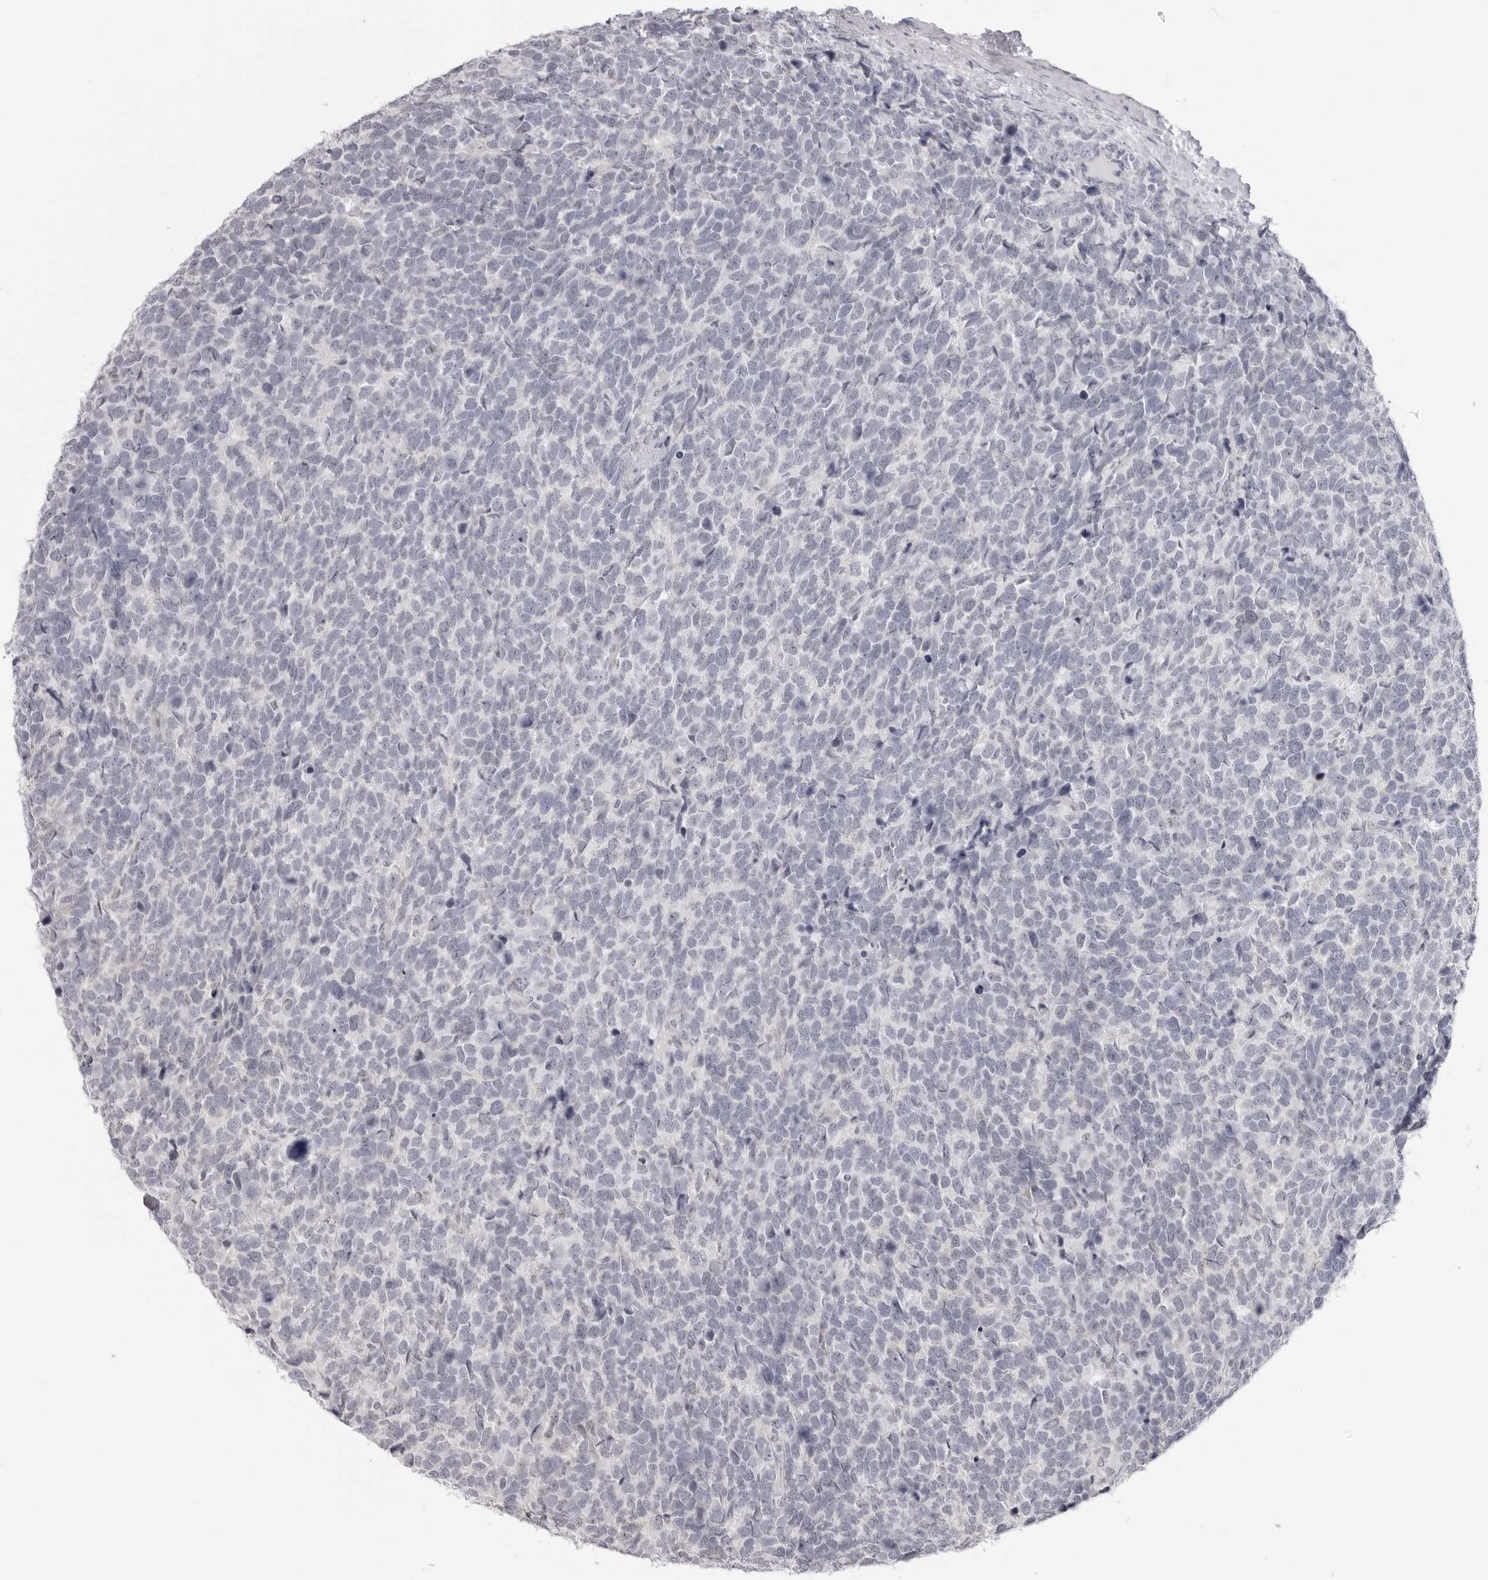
{"staining": {"intensity": "negative", "quantity": "none", "location": "none"}, "tissue": "urothelial cancer", "cell_type": "Tumor cells", "image_type": "cancer", "snomed": [{"axis": "morphology", "description": "Urothelial carcinoma, High grade"}, {"axis": "topography", "description": "Urinary bladder"}], "caption": "IHC micrograph of urothelial cancer stained for a protein (brown), which shows no staining in tumor cells.", "gene": "DNALI1", "patient": {"sex": "female", "age": 82}}